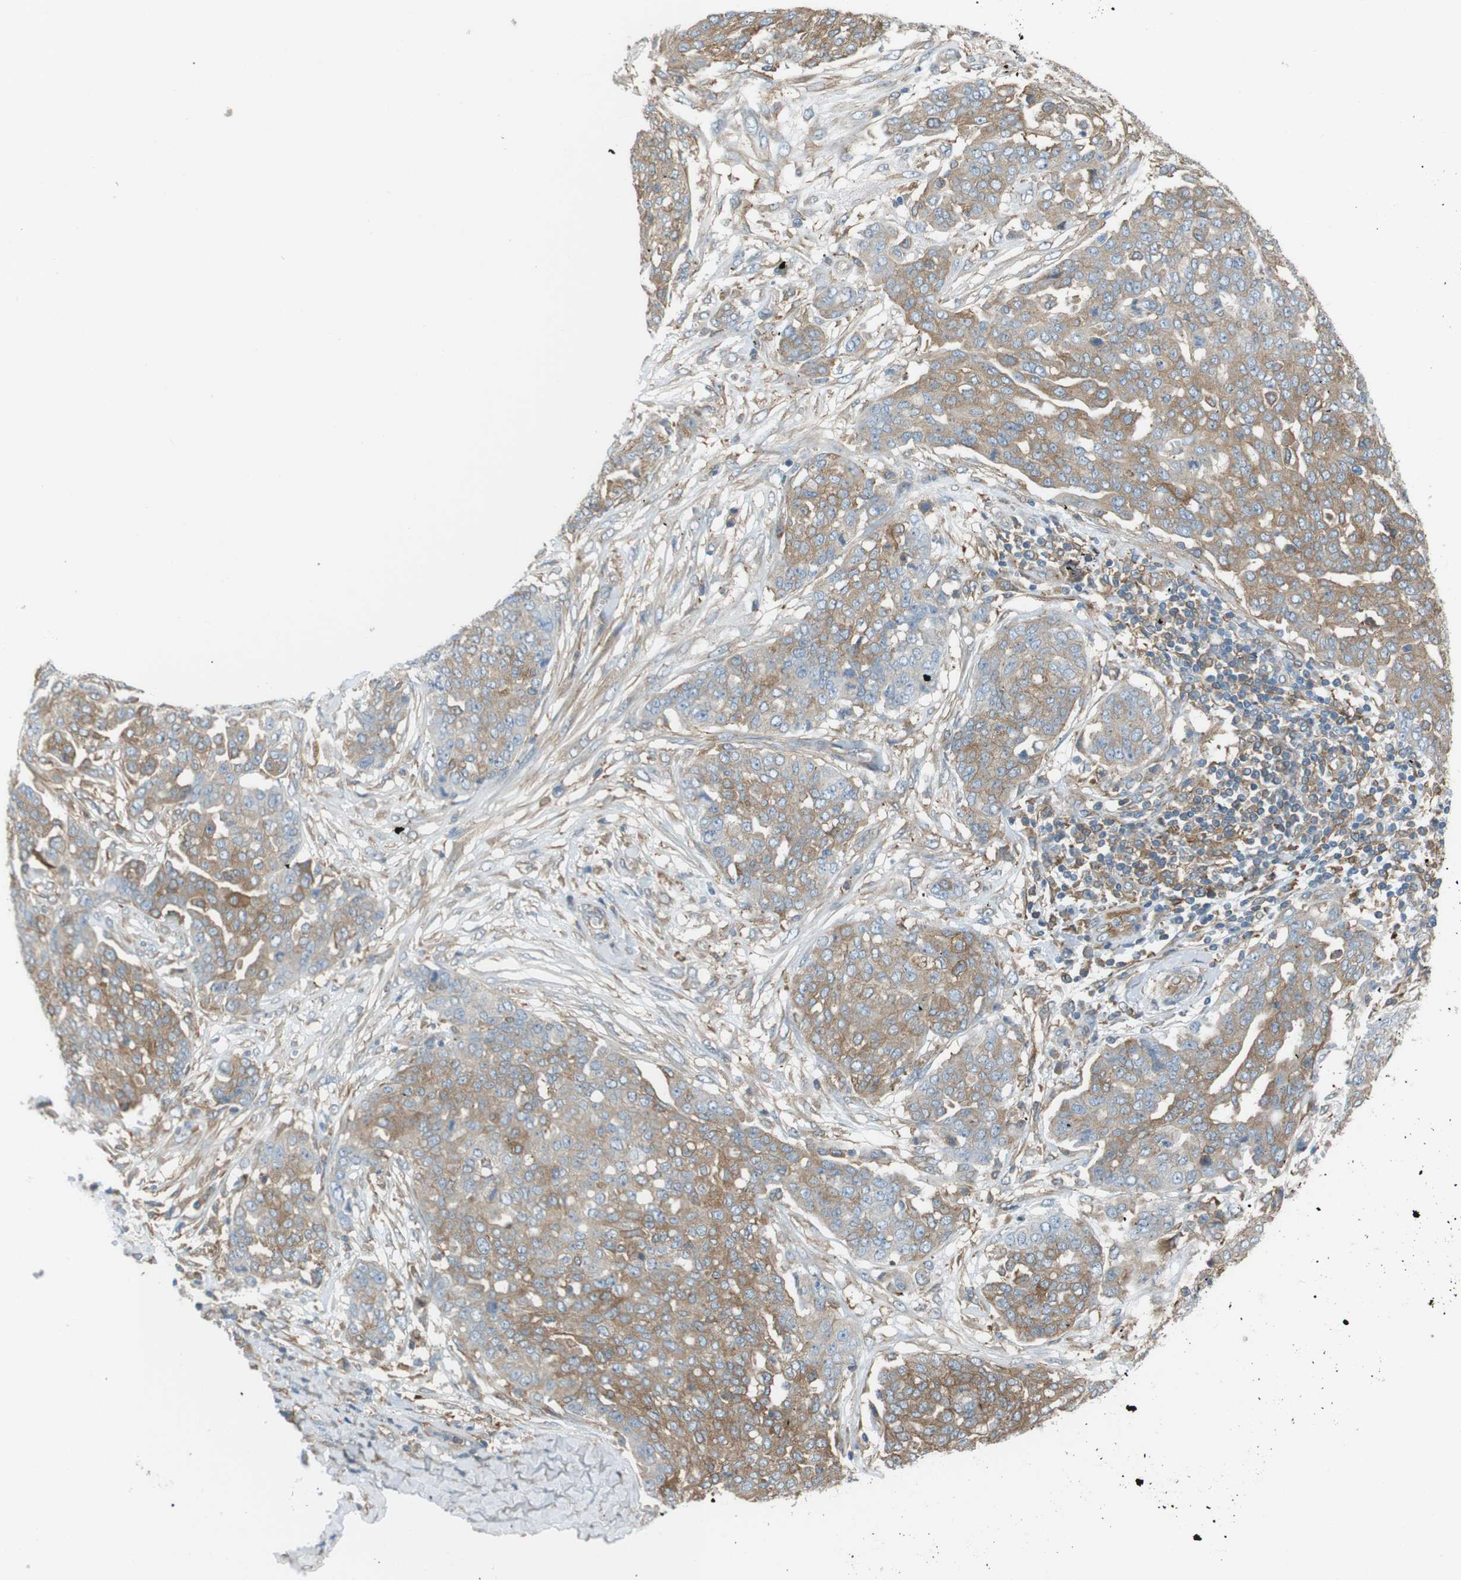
{"staining": {"intensity": "moderate", "quantity": ">75%", "location": "cytoplasmic/membranous"}, "tissue": "ovarian cancer", "cell_type": "Tumor cells", "image_type": "cancer", "snomed": [{"axis": "morphology", "description": "Cystadenocarcinoma, serous, NOS"}, {"axis": "topography", "description": "Soft tissue"}, {"axis": "topography", "description": "Ovary"}], "caption": "This is a micrograph of immunohistochemistry staining of ovarian cancer (serous cystadenocarcinoma), which shows moderate staining in the cytoplasmic/membranous of tumor cells.", "gene": "PEPD", "patient": {"sex": "female", "age": 57}}